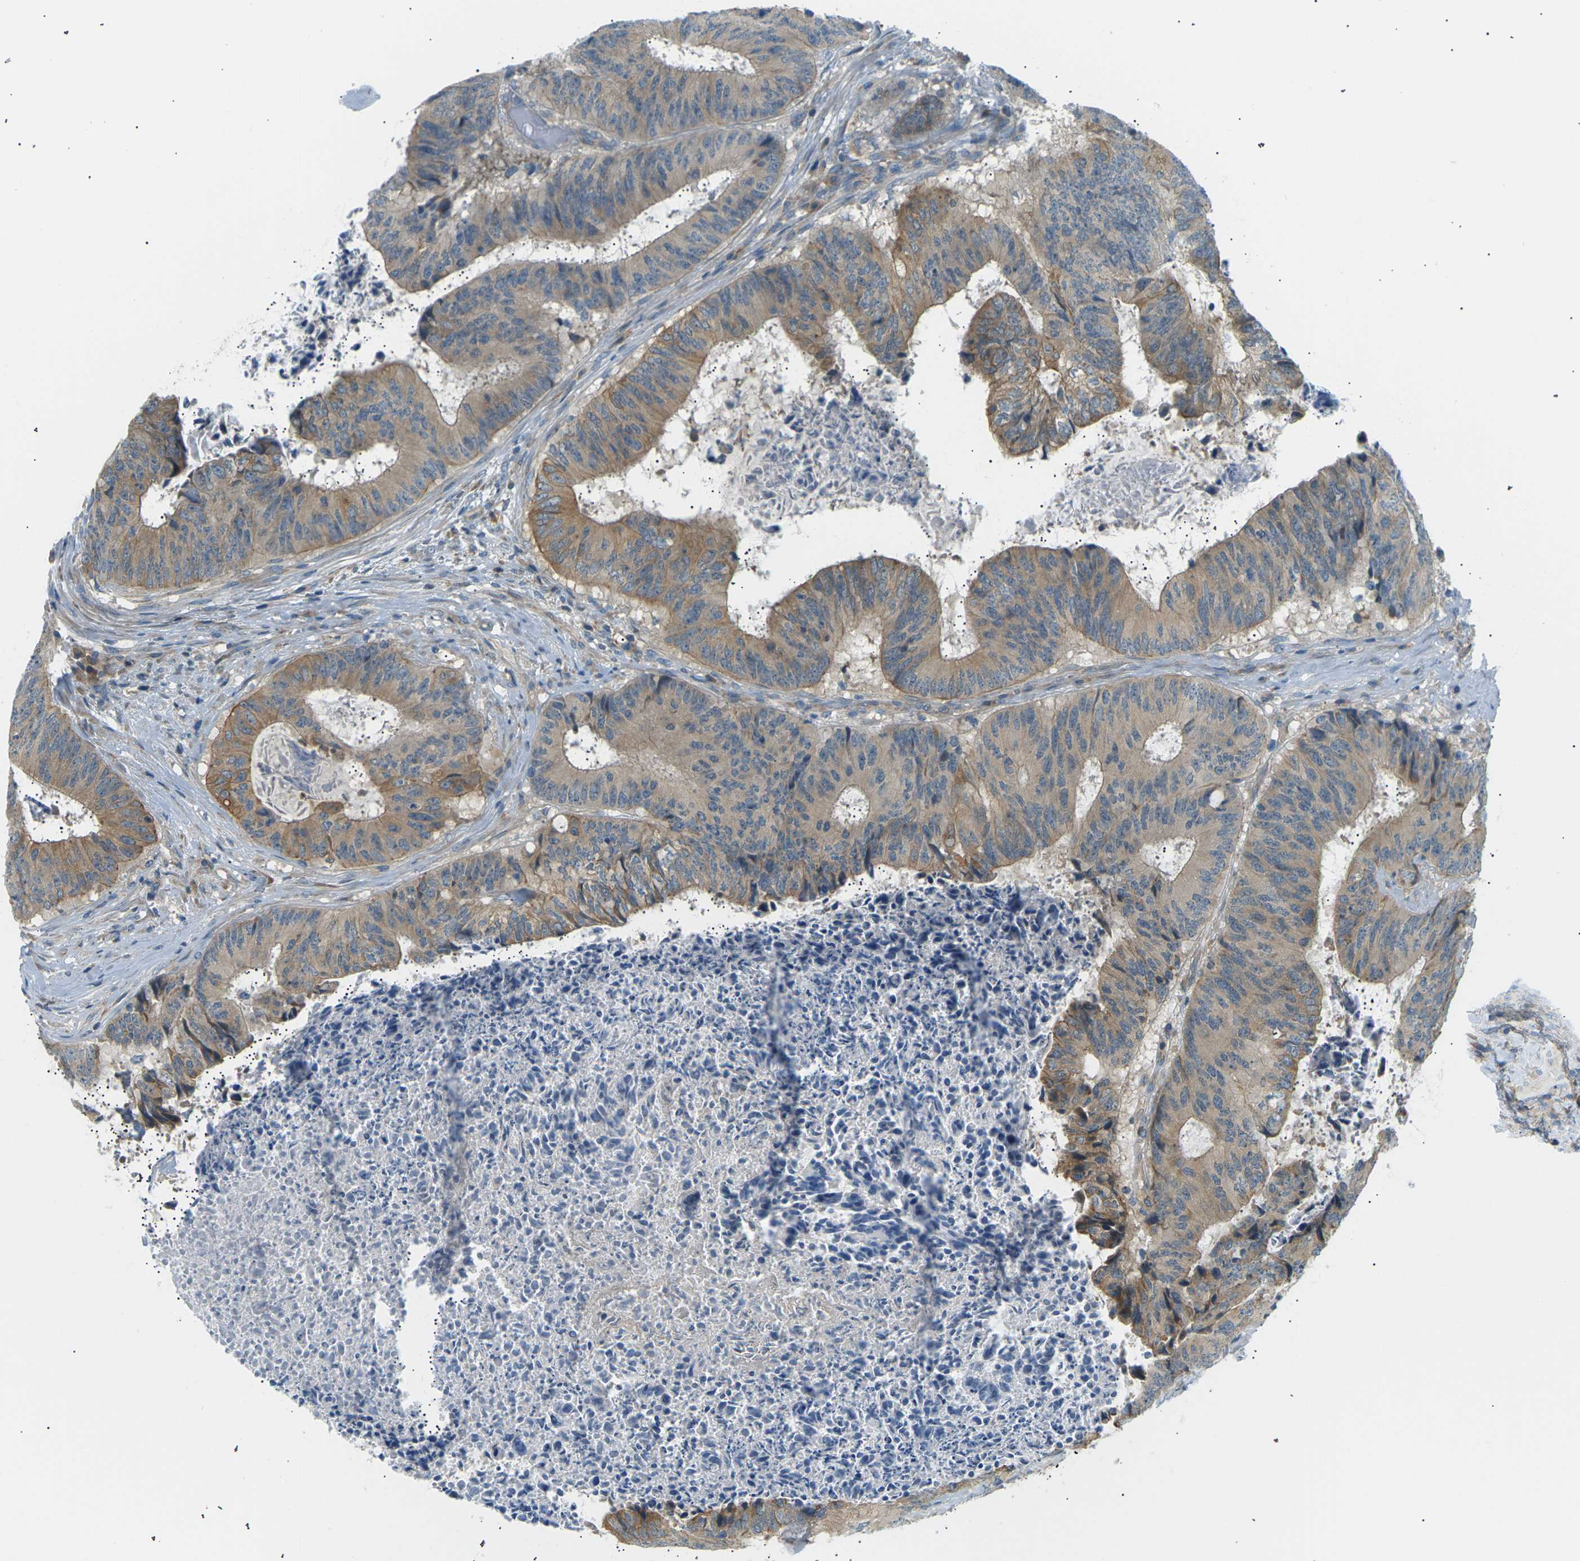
{"staining": {"intensity": "moderate", "quantity": ">75%", "location": "cytoplasmic/membranous"}, "tissue": "colorectal cancer", "cell_type": "Tumor cells", "image_type": "cancer", "snomed": [{"axis": "morphology", "description": "Adenocarcinoma, NOS"}, {"axis": "topography", "description": "Rectum"}], "caption": "Protein expression analysis of colorectal adenocarcinoma exhibits moderate cytoplasmic/membranous positivity in approximately >75% of tumor cells. (DAB IHC, brown staining for protein, blue staining for nuclei).", "gene": "TBC1D8", "patient": {"sex": "male", "age": 72}}